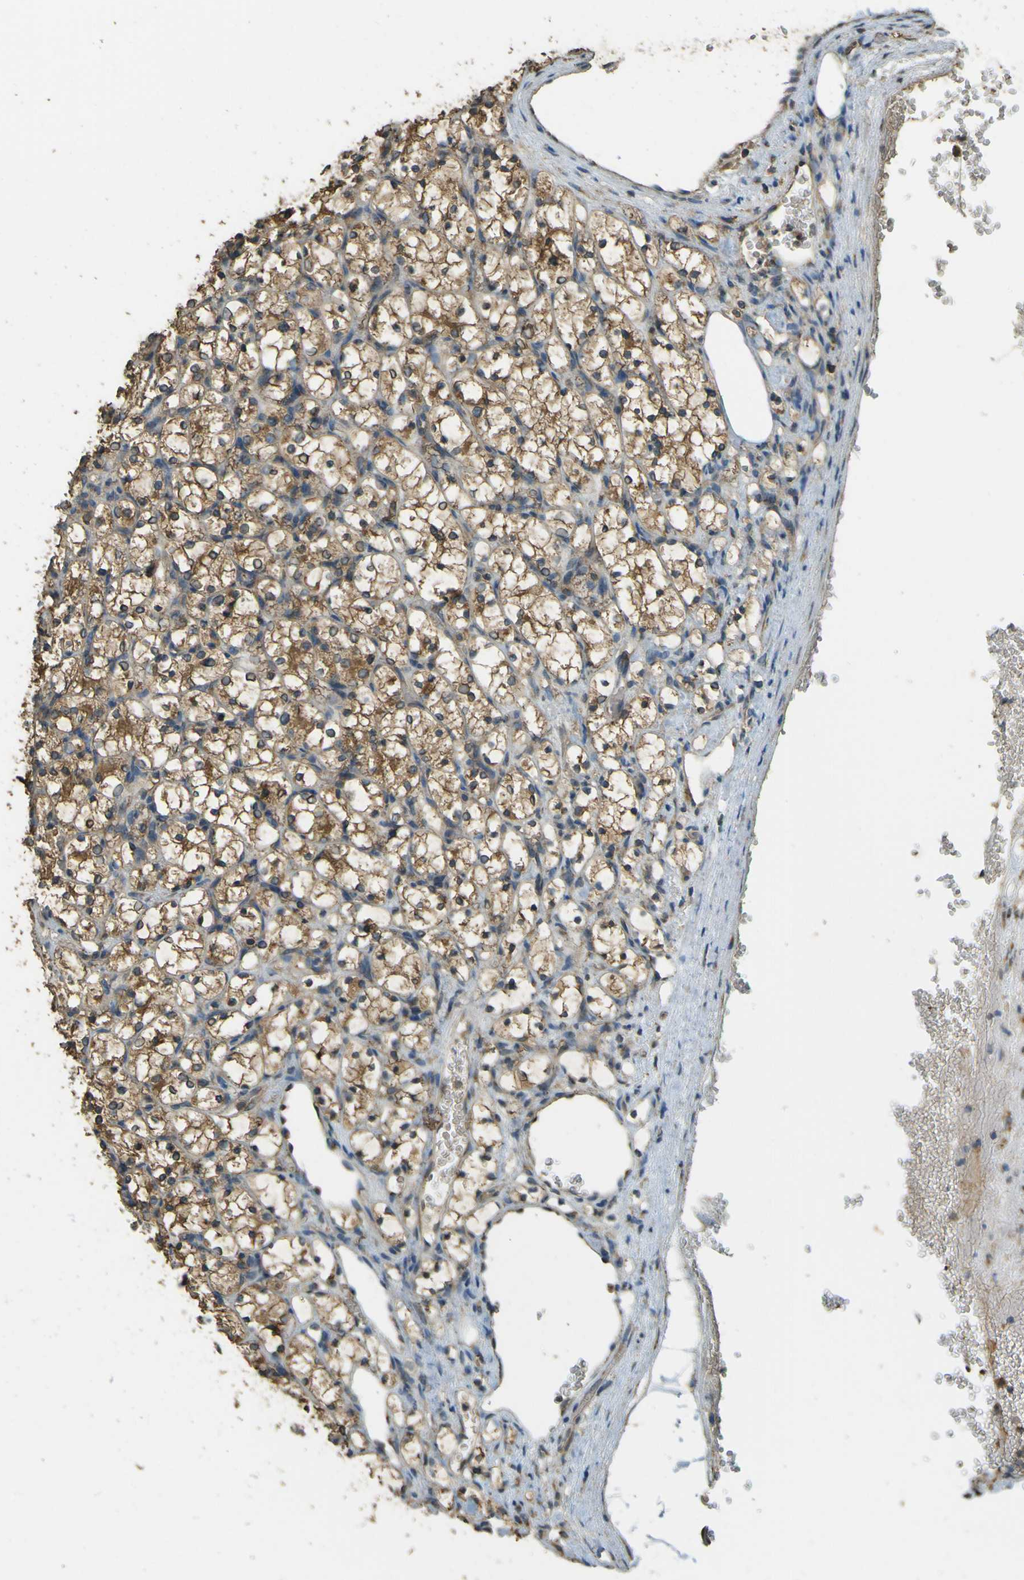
{"staining": {"intensity": "moderate", "quantity": ">75%", "location": "cytoplasmic/membranous"}, "tissue": "renal cancer", "cell_type": "Tumor cells", "image_type": "cancer", "snomed": [{"axis": "morphology", "description": "Adenocarcinoma, NOS"}, {"axis": "topography", "description": "Kidney"}], "caption": "DAB immunohistochemical staining of renal adenocarcinoma displays moderate cytoplasmic/membranous protein expression in approximately >75% of tumor cells. (DAB (3,3'-diaminobenzidine) IHC with brightfield microscopy, high magnification).", "gene": "GOLGA1", "patient": {"sex": "female", "age": 69}}